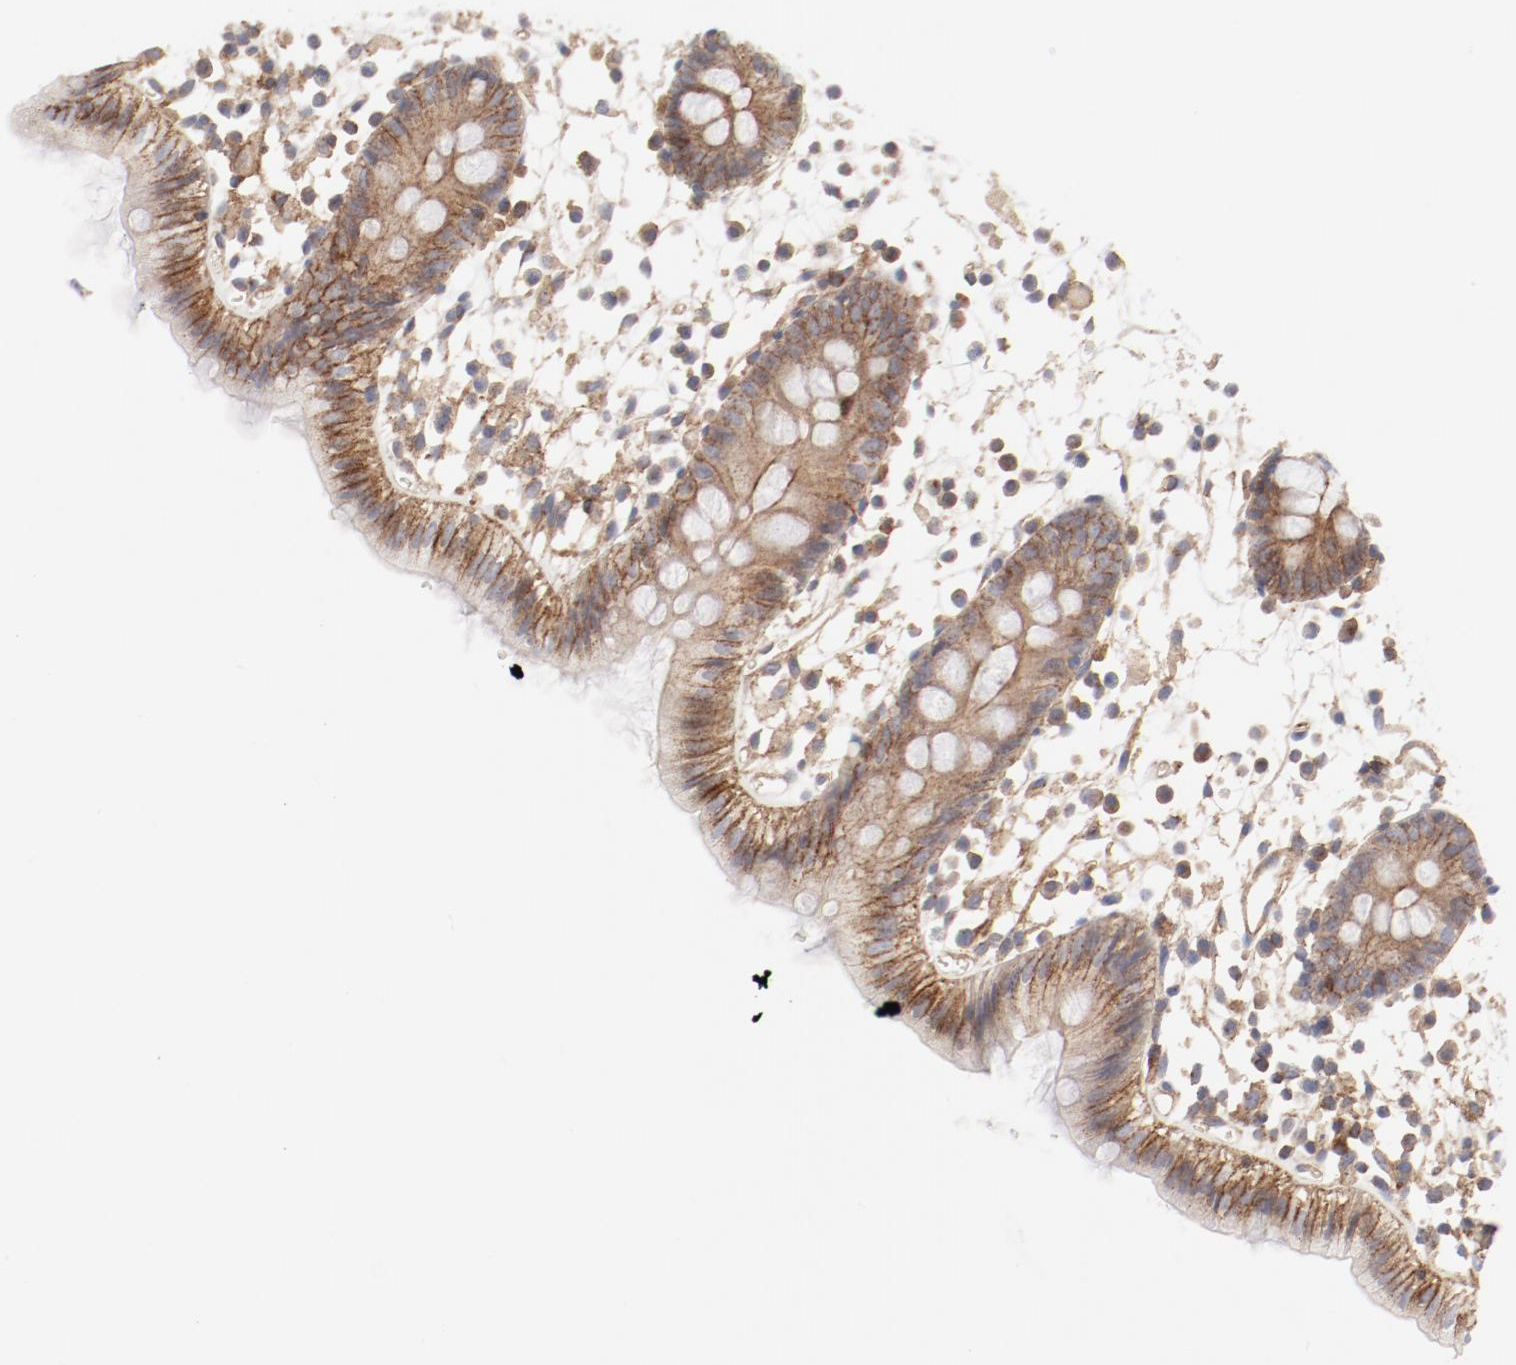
{"staining": {"intensity": "negative", "quantity": "none", "location": "none"}, "tissue": "colon", "cell_type": "Endothelial cells", "image_type": "normal", "snomed": [{"axis": "morphology", "description": "Normal tissue, NOS"}, {"axis": "topography", "description": "Colon"}], "caption": "Protein analysis of unremarkable colon demonstrates no significant expression in endothelial cells. (DAB IHC with hematoxylin counter stain).", "gene": "AP2A1", "patient": {"sex": "male", "age": 14}}